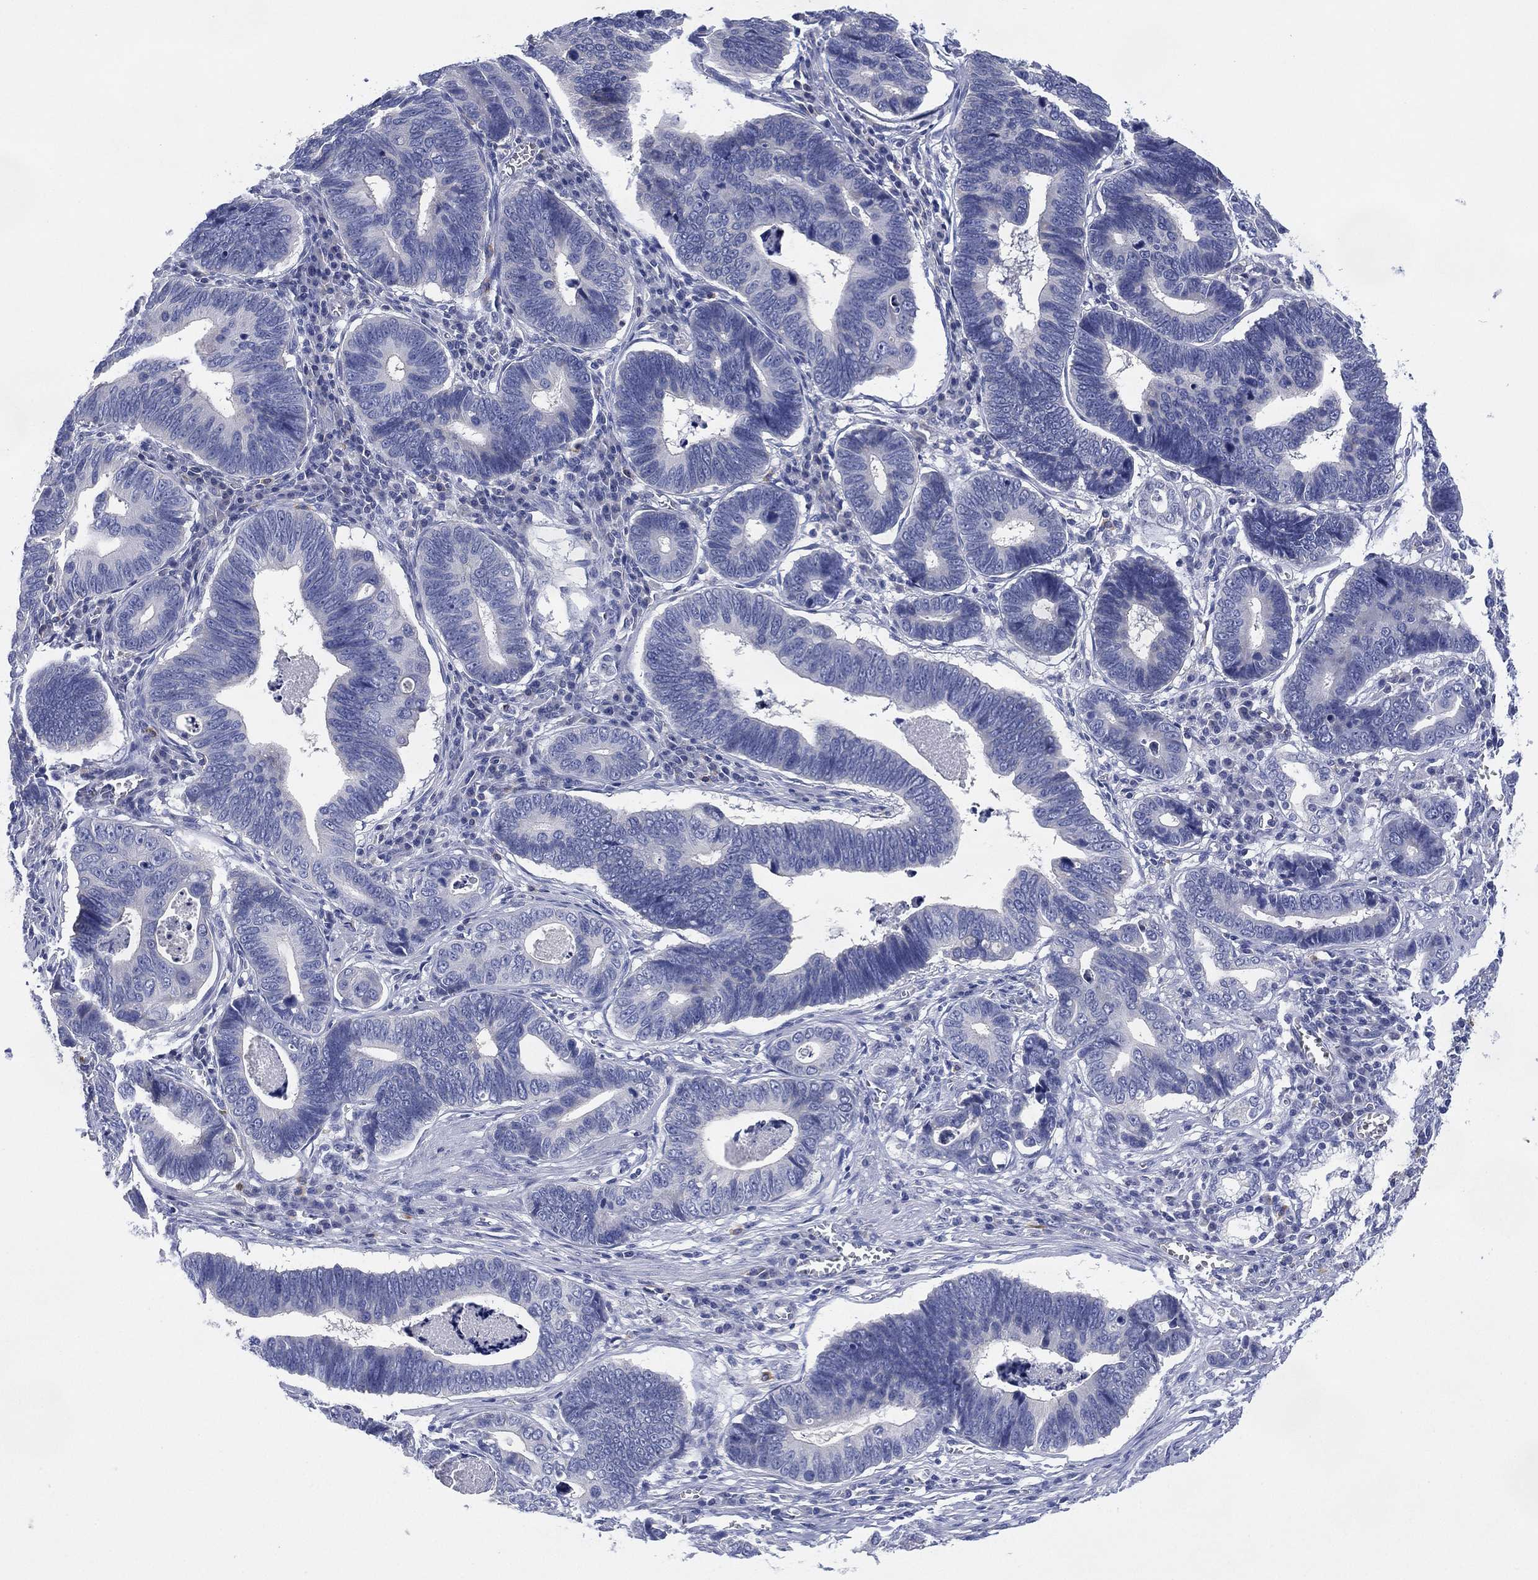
{"staining": {"intensity": "negative", "quantity": "none", "location": "none"}, "tissue": "stomach cancer", "cell_type": "Tumor cells", "image_type": "cancer", "snomed": [{"axis": "morphology", "description": "Adenocarcinoma, NOS"}, {"axis": "topography", "description": "Stomach"}], "caption": "A high-resolution micrograph shows immunohistochemistry (IHC) staining of stomach cancer, which exhibits no significant positivity in tumor cells.", "gene": "CHRNA3", "patient": {"sex": "male", "age": 84}}